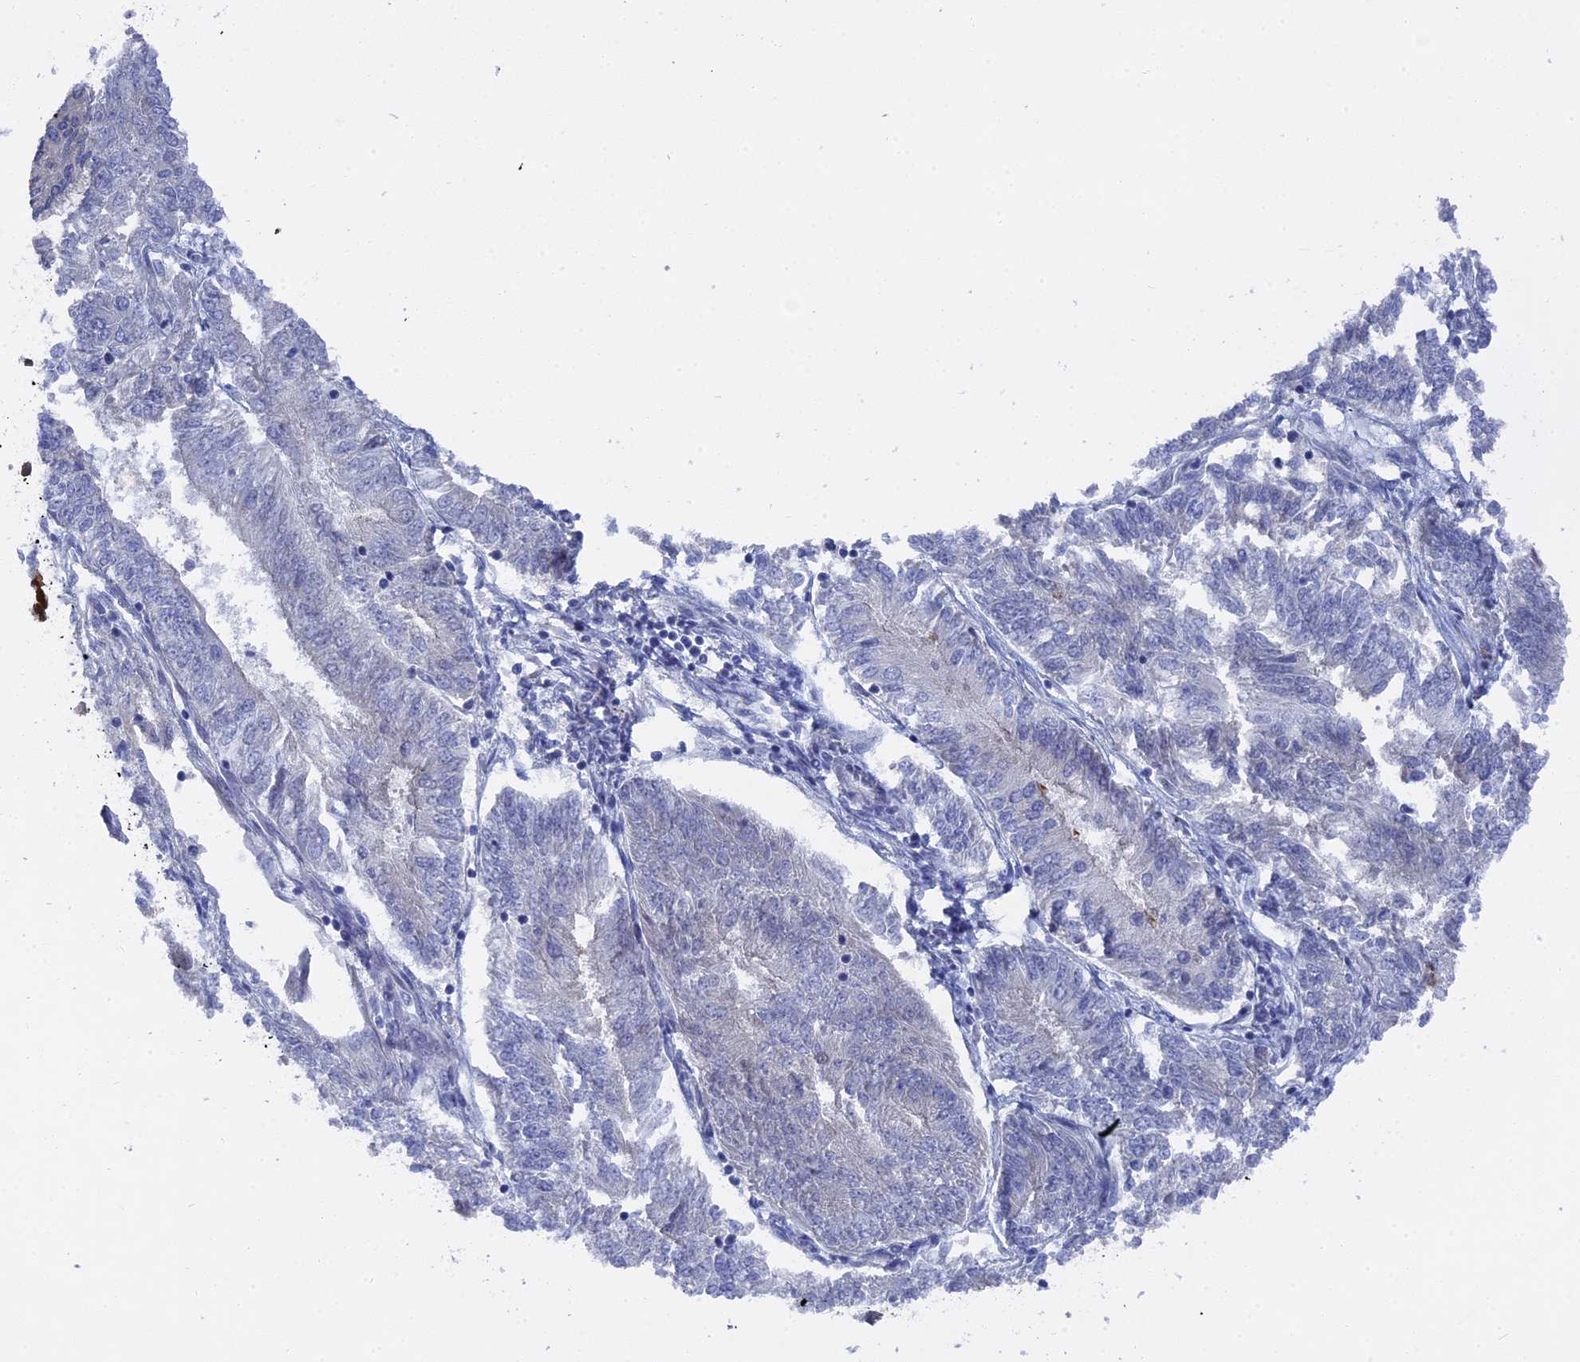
{"staining": {"intensity": "negative", "quantity": "none", "location": "none"}, "tissue": "endometrial cancer", "cell_type": "Tumor cells", "image_type": "cancer", "snomed": [{"axis": "morphology", "description": "Adenocarcinoma, NOS"}, {"axis": "topography", "description": "Endometrium"}], "caption": "Tumor cells are negative for protein expression in human endometrial cancer.", "gene": "TMEM161A", "patient": {"sex": "female", "age": 58}}